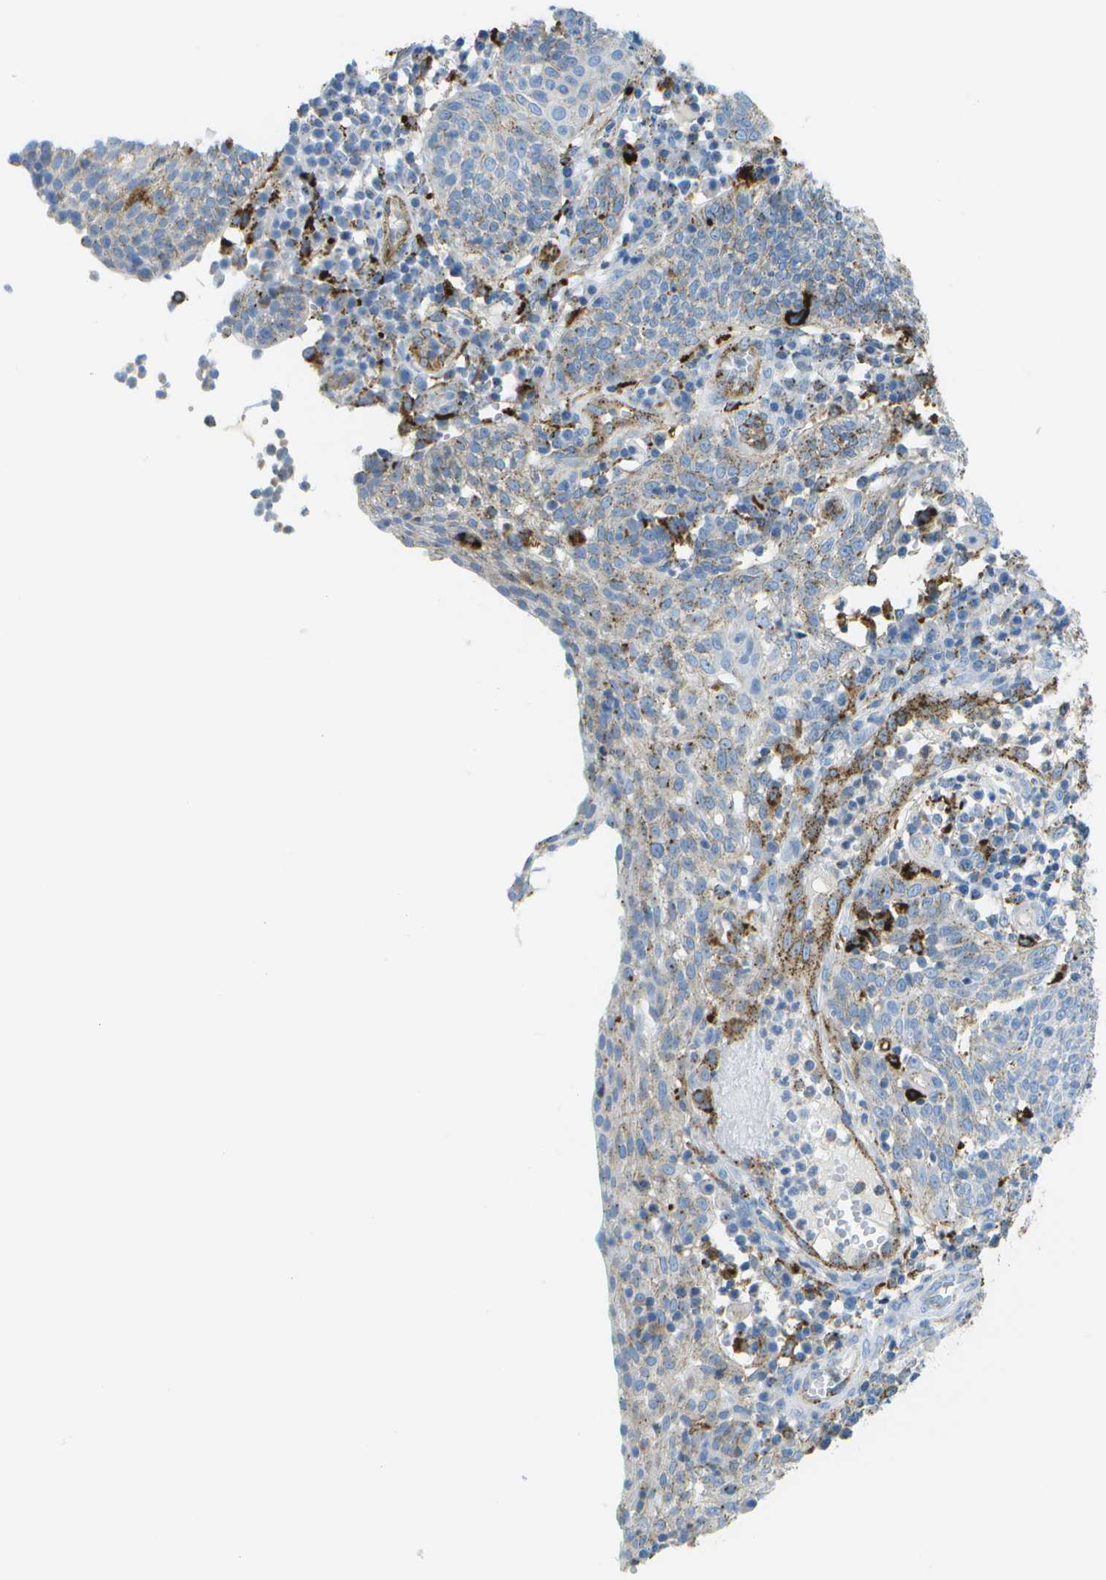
{"staining": {"intensity": "weak", "quantity": "<25%", "location": "cytoplasmic/membranous"}, "tissue": "cervical cancer", "cell_type": "Tumor cells", "image_type": "cancer", "snomed": [{"axis": "morphology", "description": "Squamous cell carcinoma, NOS"}, {"axis": "topography", "description": "Cervix"}], "caption": "A high-resolution image shows IHC staining of squamous cell carcinoma (cervical), which displays no significant staining in tumor cells. Brightfield microscopy of immunohistochemistry stained with DAB (3,3'-diaminobenzidine) (brown) and hematoxylin (blue), captured at high magnification.", "gene": "PRCP", "patient": {"sex": "female", "age": 34}}